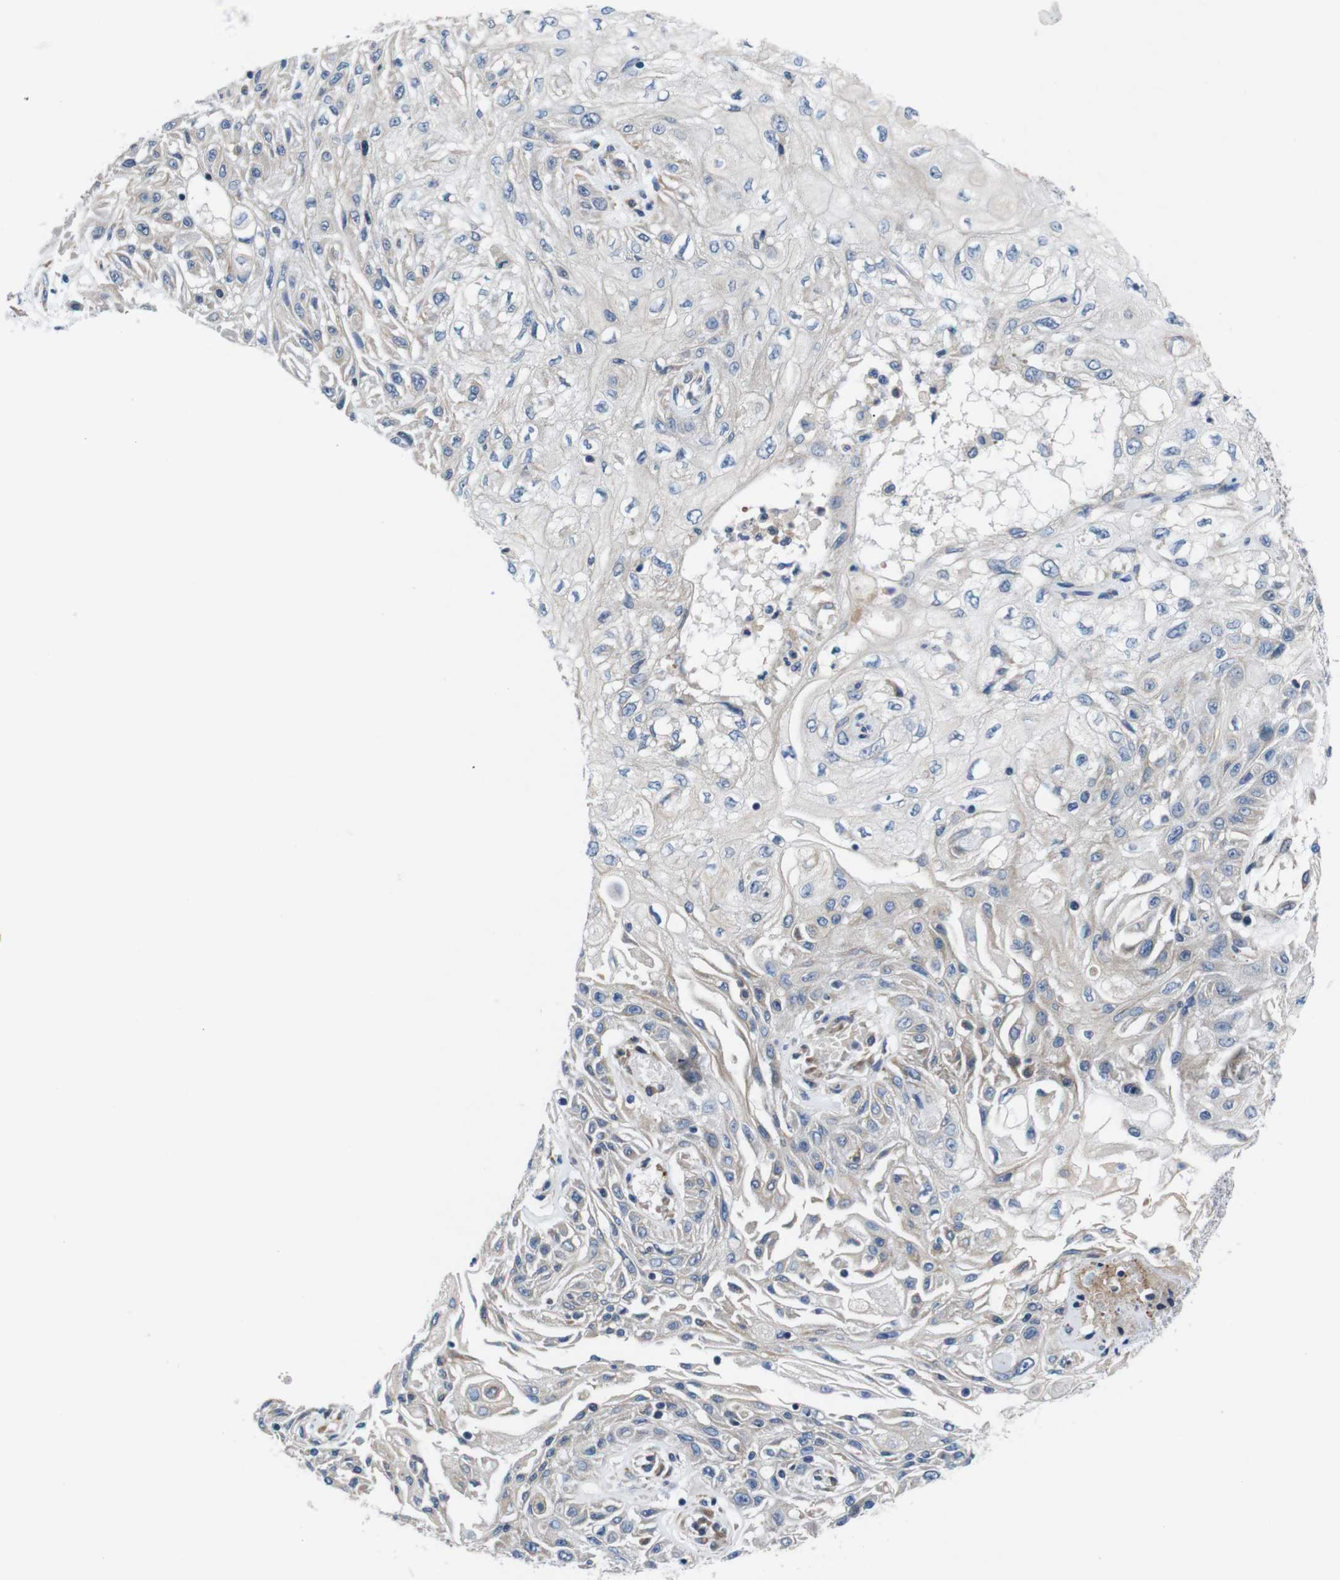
{"staining": {"intensity": "negative", "quantity": "none", "location": "none"}, "tissue": "skin cancer", "cell_type": "Tumor cells", "image_type": "cancer", "snomed": [{"axis": "morphology", "description": "Squamous cell carcinoma, NOS"}, {"axis": "topography", "description": "Skin"}], "caption": "DAB immunohistochemical staining of skin cancer reveals no significant expression in tumor cells. Brightfield microscopy of immunohistochemistry stained with DAB (brown) and hematoxylin (blue), captured at high magnification.", "gene": "JAK1", "patient": {"sex": "male", "age": 75}}